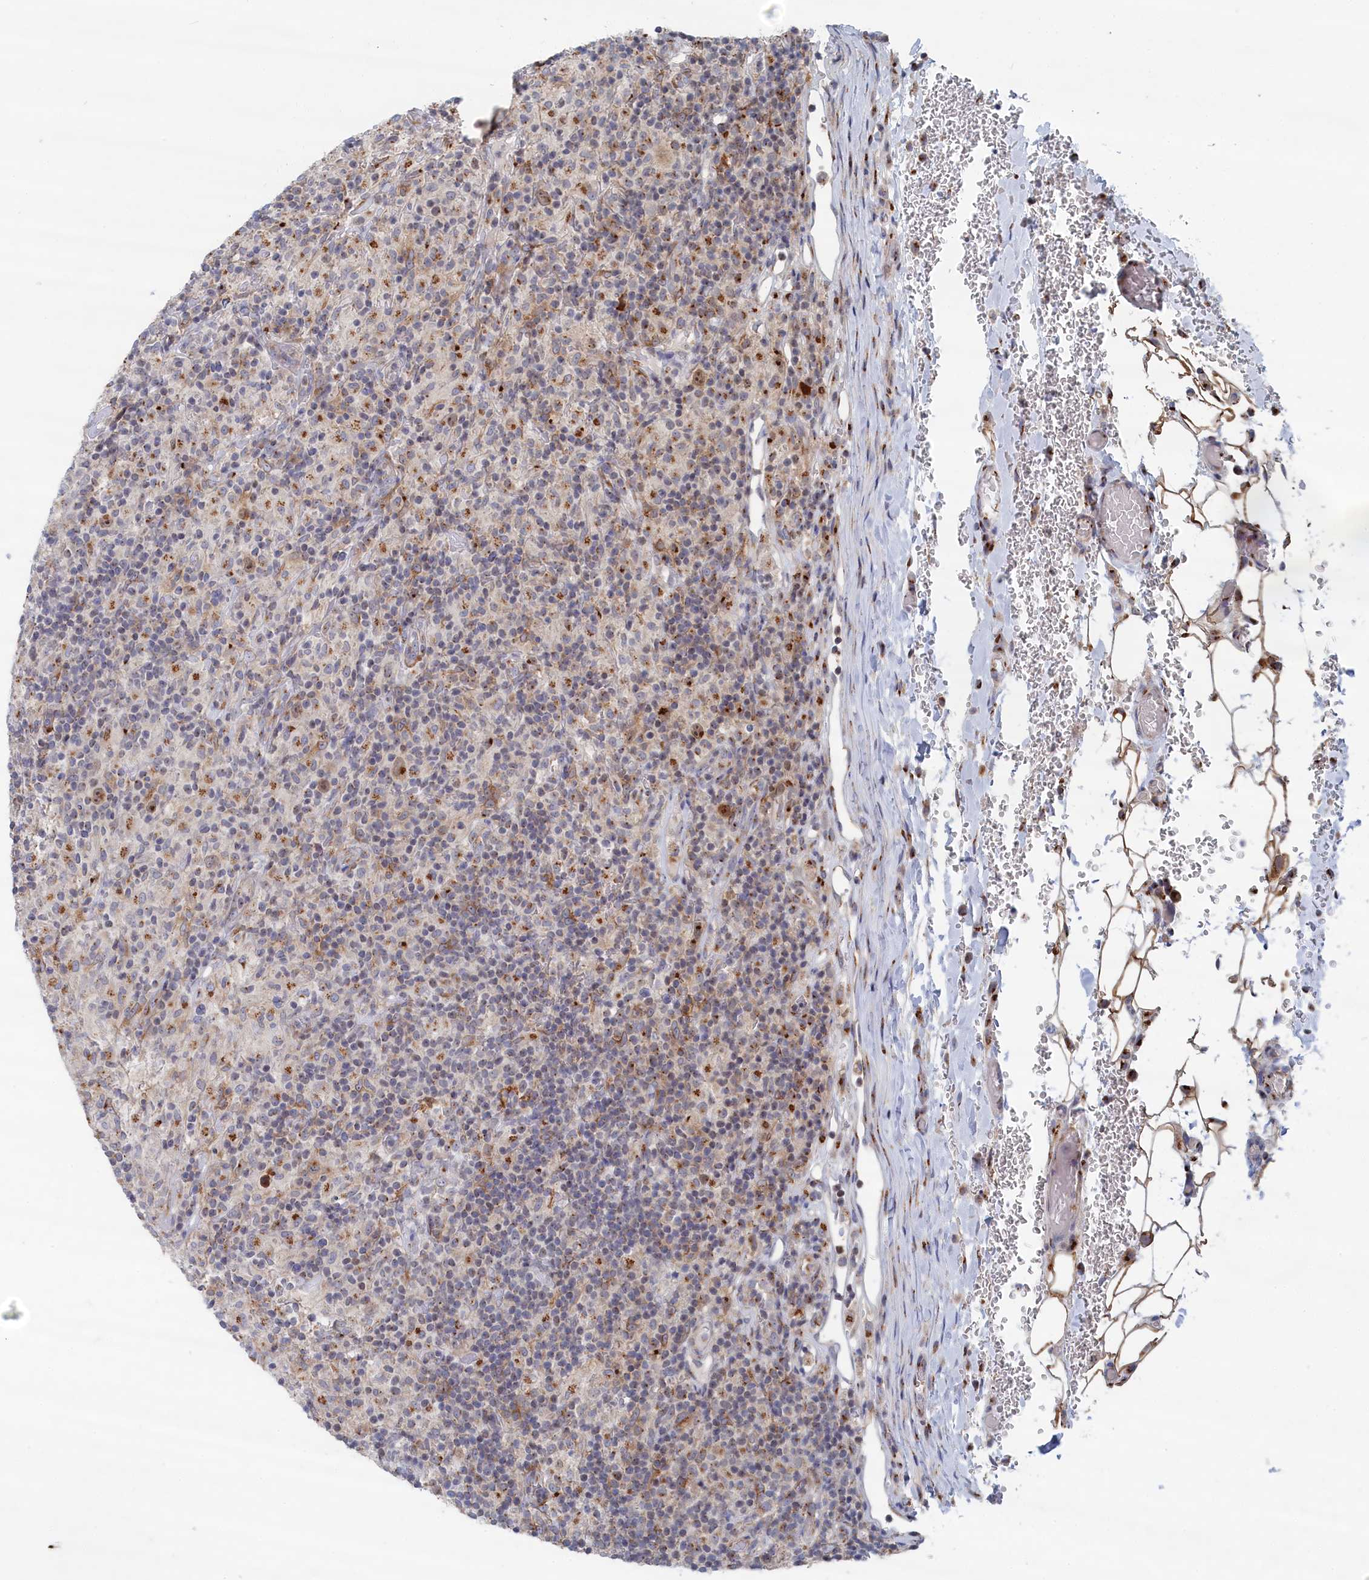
{"staining": {"intensity": "moderate", "quantity": "25%-75%", "location": "cytoplasmic/membranous,nuclear"}, "tissue": "lymphoma", "cell_type": "Tumor cells", "image_type": "cancer", "snomed": [{"axis": "morphology", "description": "Hodgkin's disease, NOS"}, {"axis": "topography", "description": "Lymph node"}], "caption": "The histopathology image reveals staining of Hodgkin's disease, revealing moderate cytoplasmic/membranous and nuclear protein positivity (brown color) within tumor cells. (IHC, brightfield microscopy, high magnification).", "gene": "IRX1", "patient": {"sex": "male", "age": 70}}